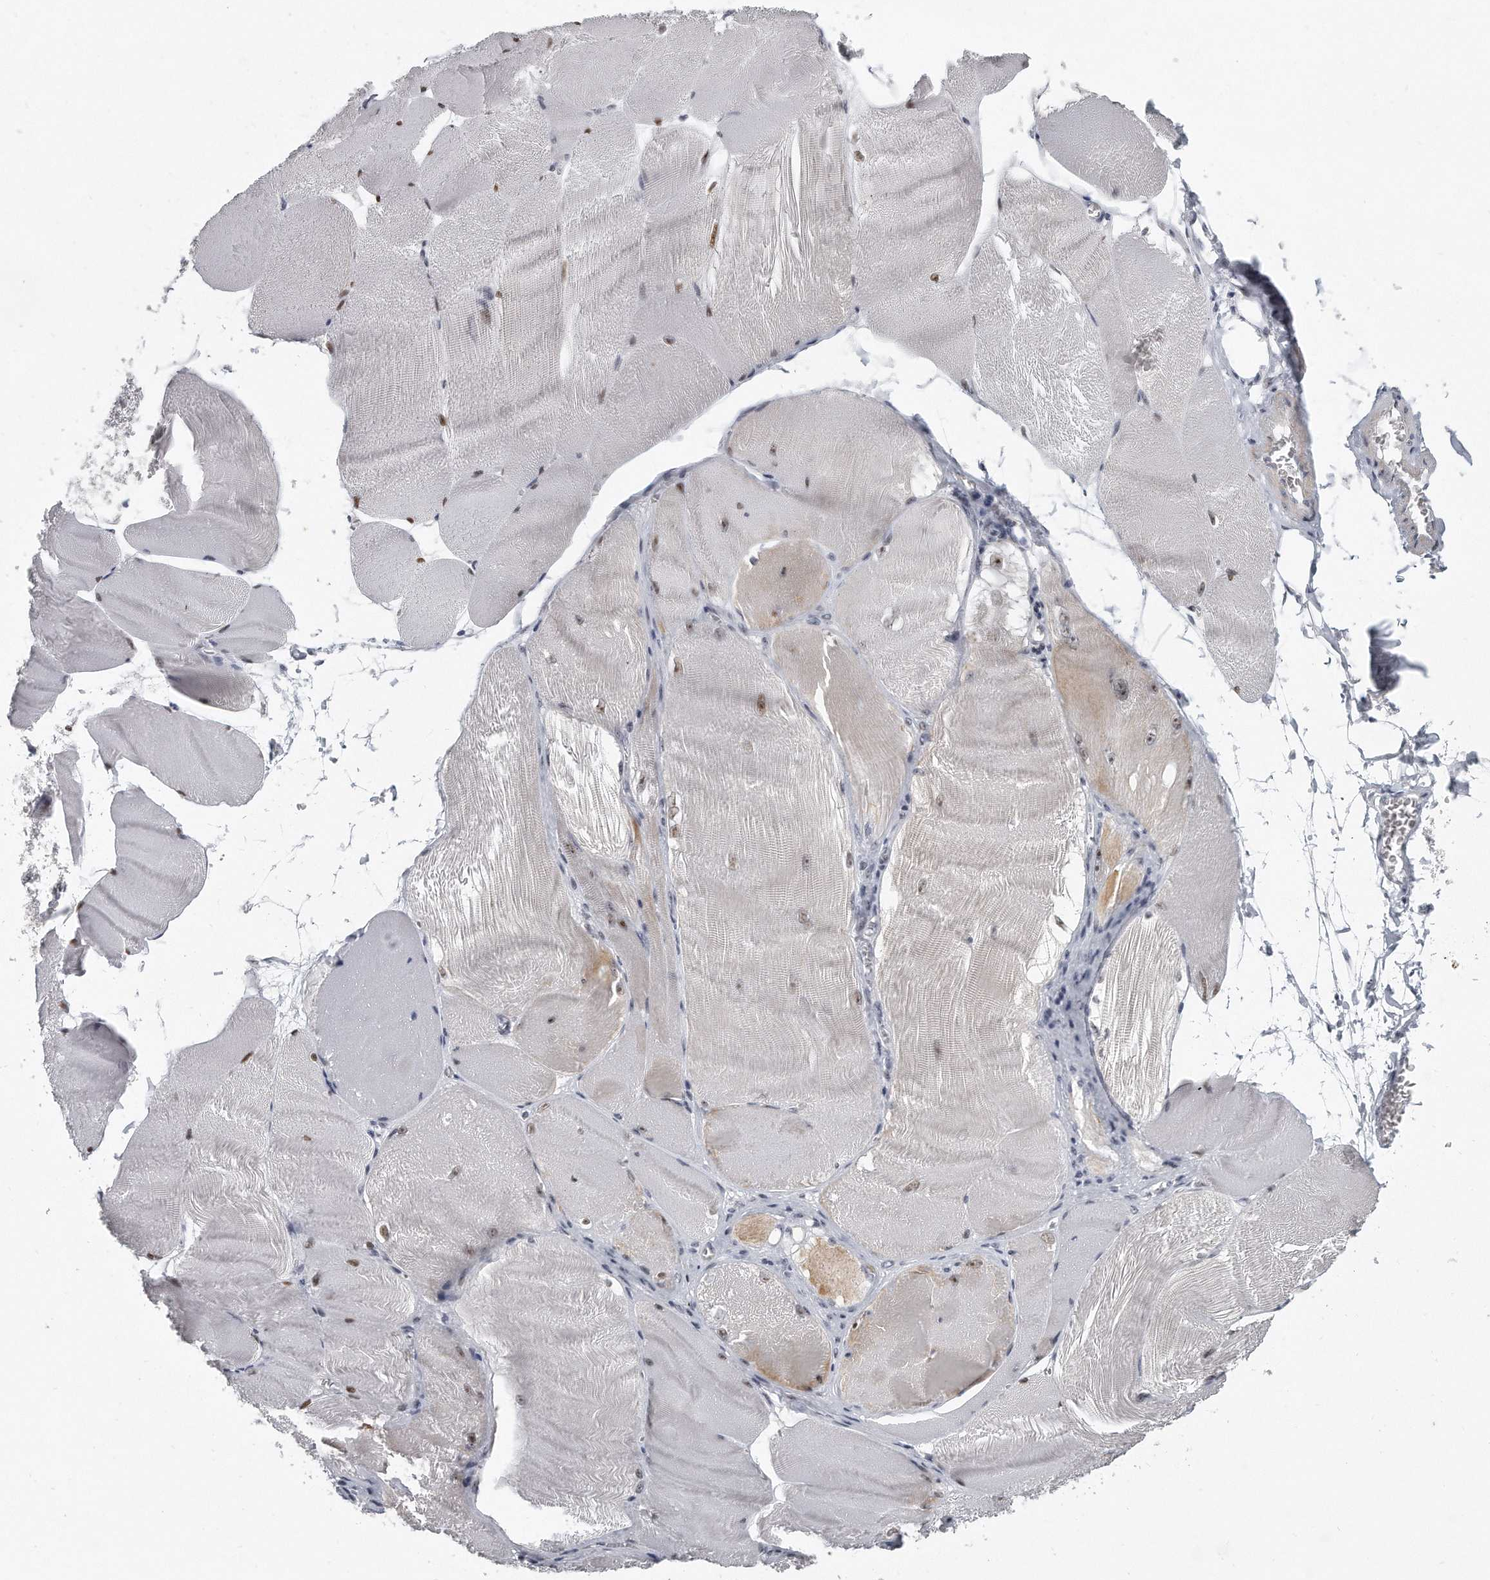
{"staining": {"intensity": "moderate", "quantity": "<25%", "location": "nuclear"}, "tissue": "skeletal muscle", "cell_type": "Myocytes", "image_type": "normal", "snomed": [{"axis": "morphology", "description": "Normal tissue, NOS"}, {"axis": "morphology", "description": "Basal cell carcinoma"}, {"axis": "topography", "description": "Skeletal muscle"}], "caption": "Skeletal muscle stained for a protein demonstrates moderate nuclear positivity in myocytes.", "gene": "TFCP2L1", "patient": {"sex": "female", "age": 64}}